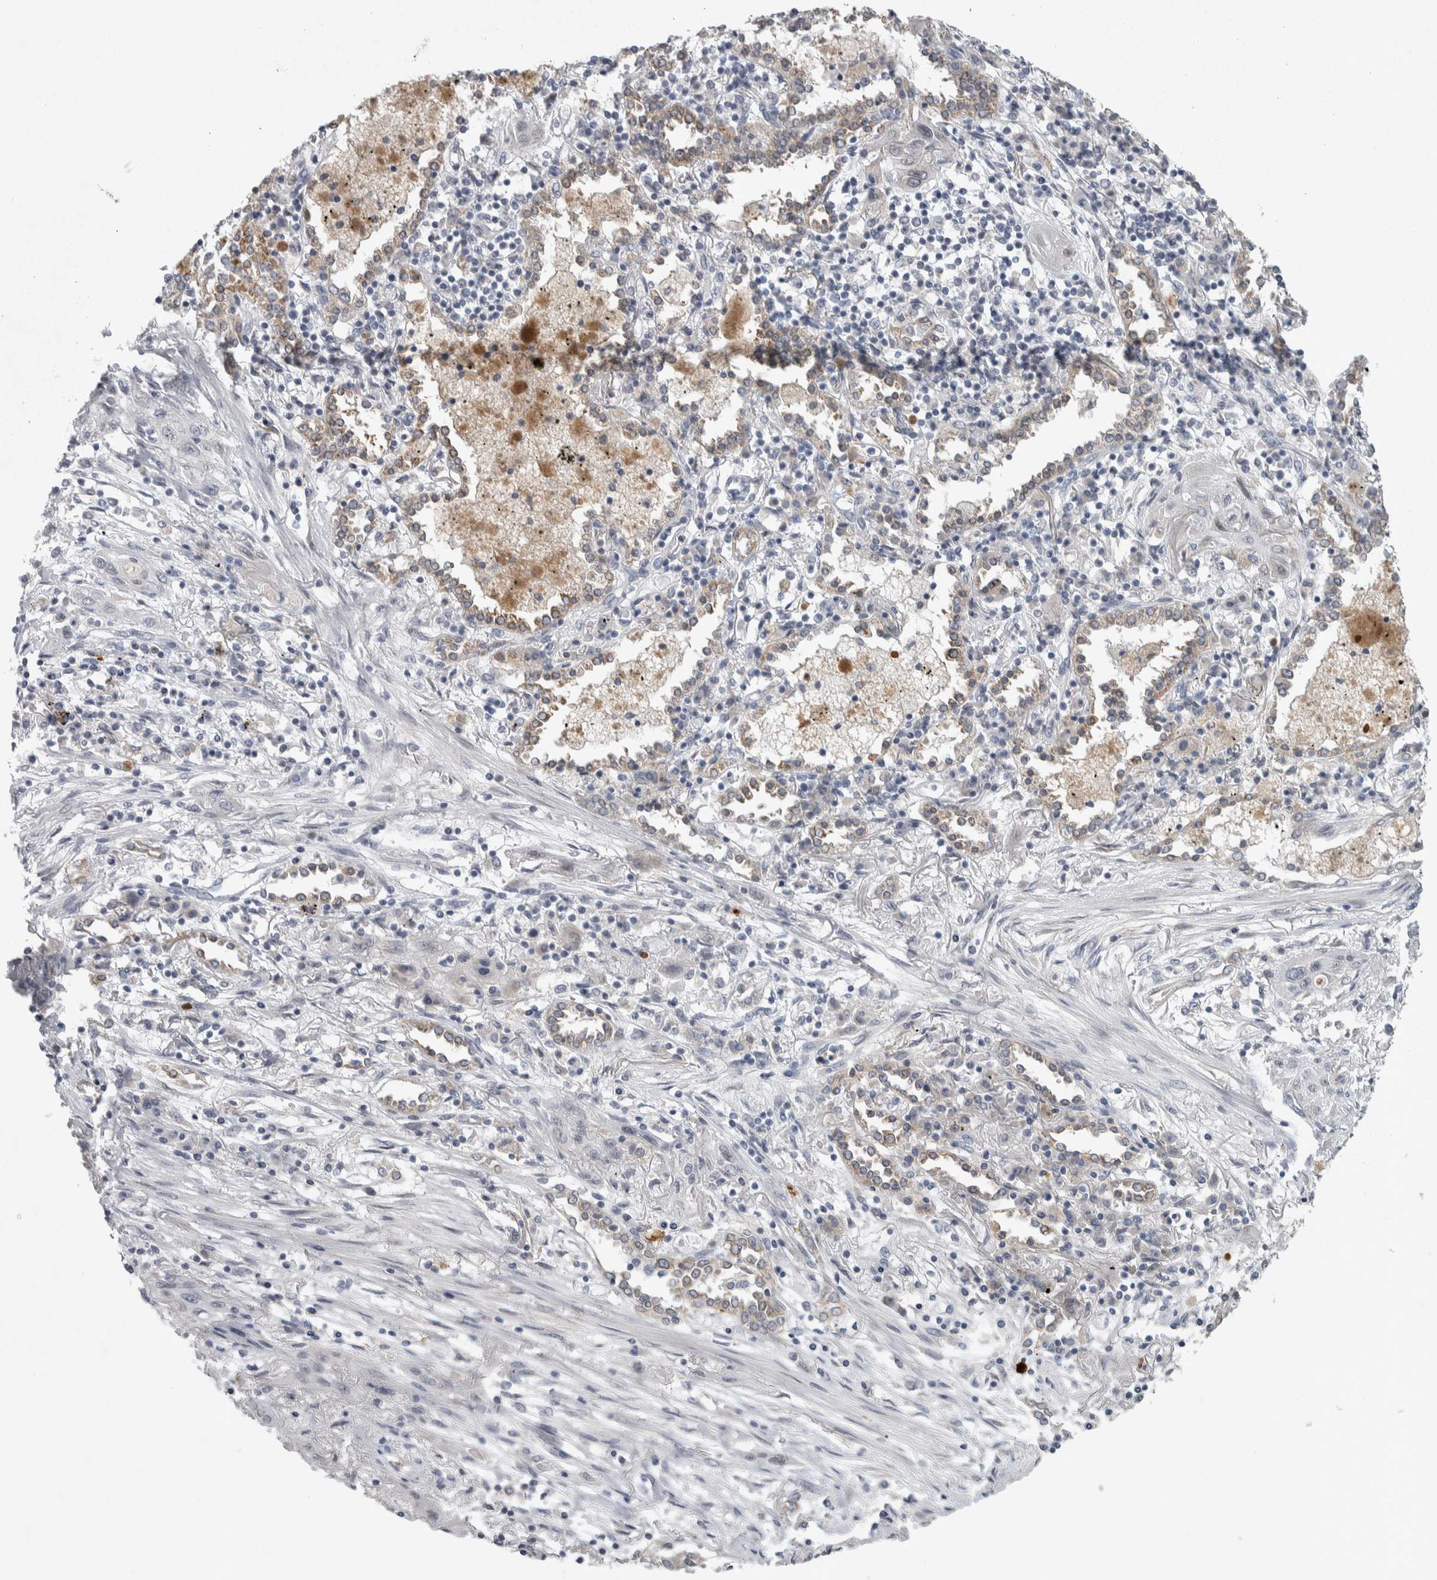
{"staining": {"intensity": "negative", "quantity": "none", "location": "none"}, "tissue": "lung cancer", "cell_type": "Tumor cells", "image_type": "cancer", "snomed": [{"axis": "morphology", "description": "Squamous cell carcinoma, NOS"}, {"axis": "topography", "description": "Lung"}], "caption": "Image shows no protein positivity in tumor cells of lung squamous cell carcinoma tissue.", "gene": "SIGMAR1", "patient": {"sex": "female", "age": 47}}